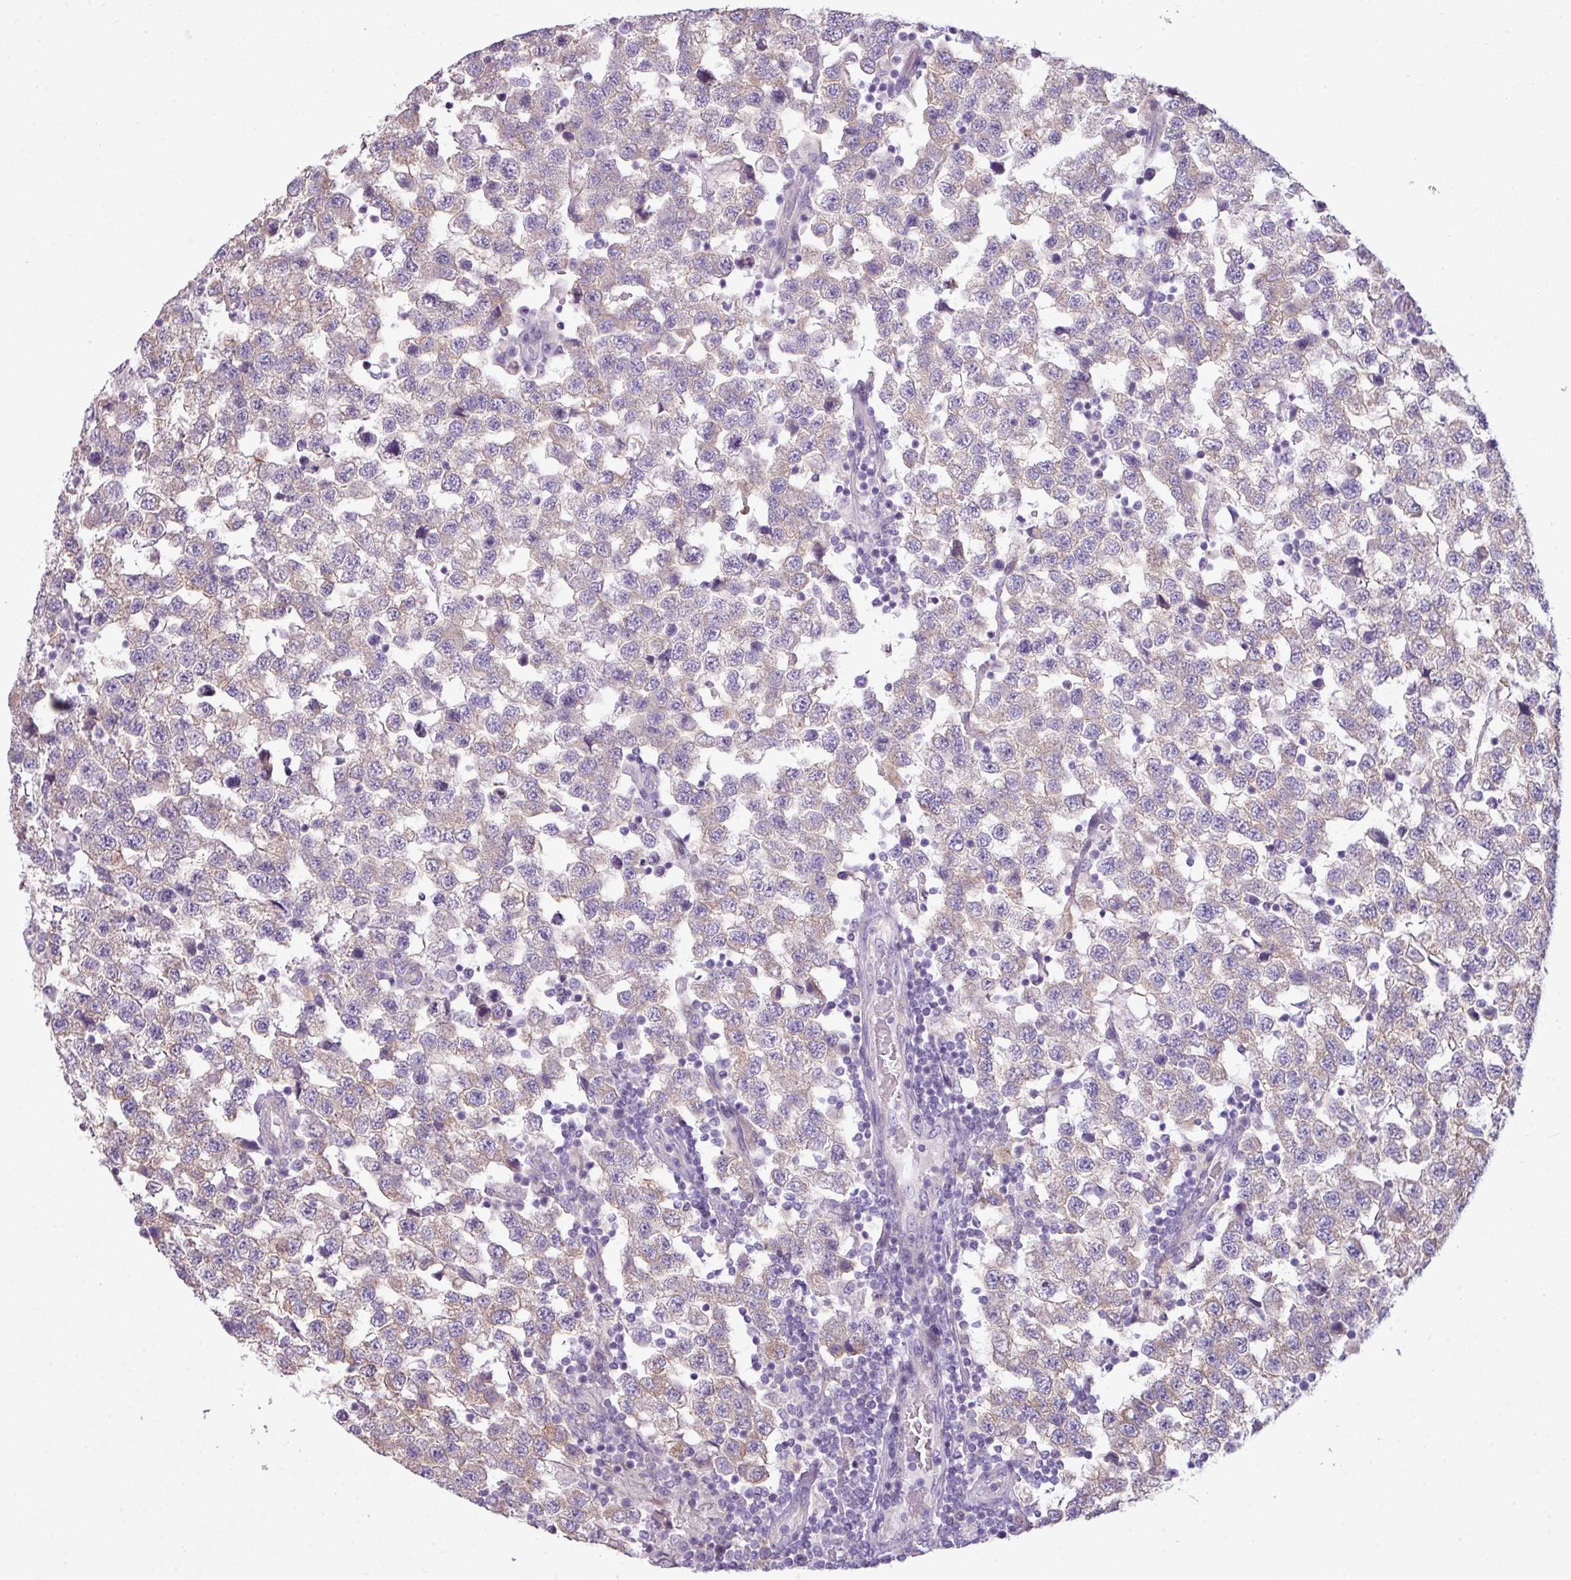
{"staining": {"intensity": "weak", "quantity": "25%-75%", "location": "cytoplasmic/membranous"}, "tissue": "testis cancer", "cell_type": "Tumor cells", "image_type": "cancer", "snomed": [{"axis": "morphology", "description": "Seminoma, NOS"}, {"axis": "topography", "description": "Testis"}], "caption": "The photomicrograph reveals a brown stain indicating the presence of a protein in the cytoplasmic/membranous of tumor cells in testis cancer (seminoma). The protein of interest is shown in brown color, while the nuclei are stained blue.", "gene": "CAMK2B", "patient": {"sex": "male", "age": 34}}